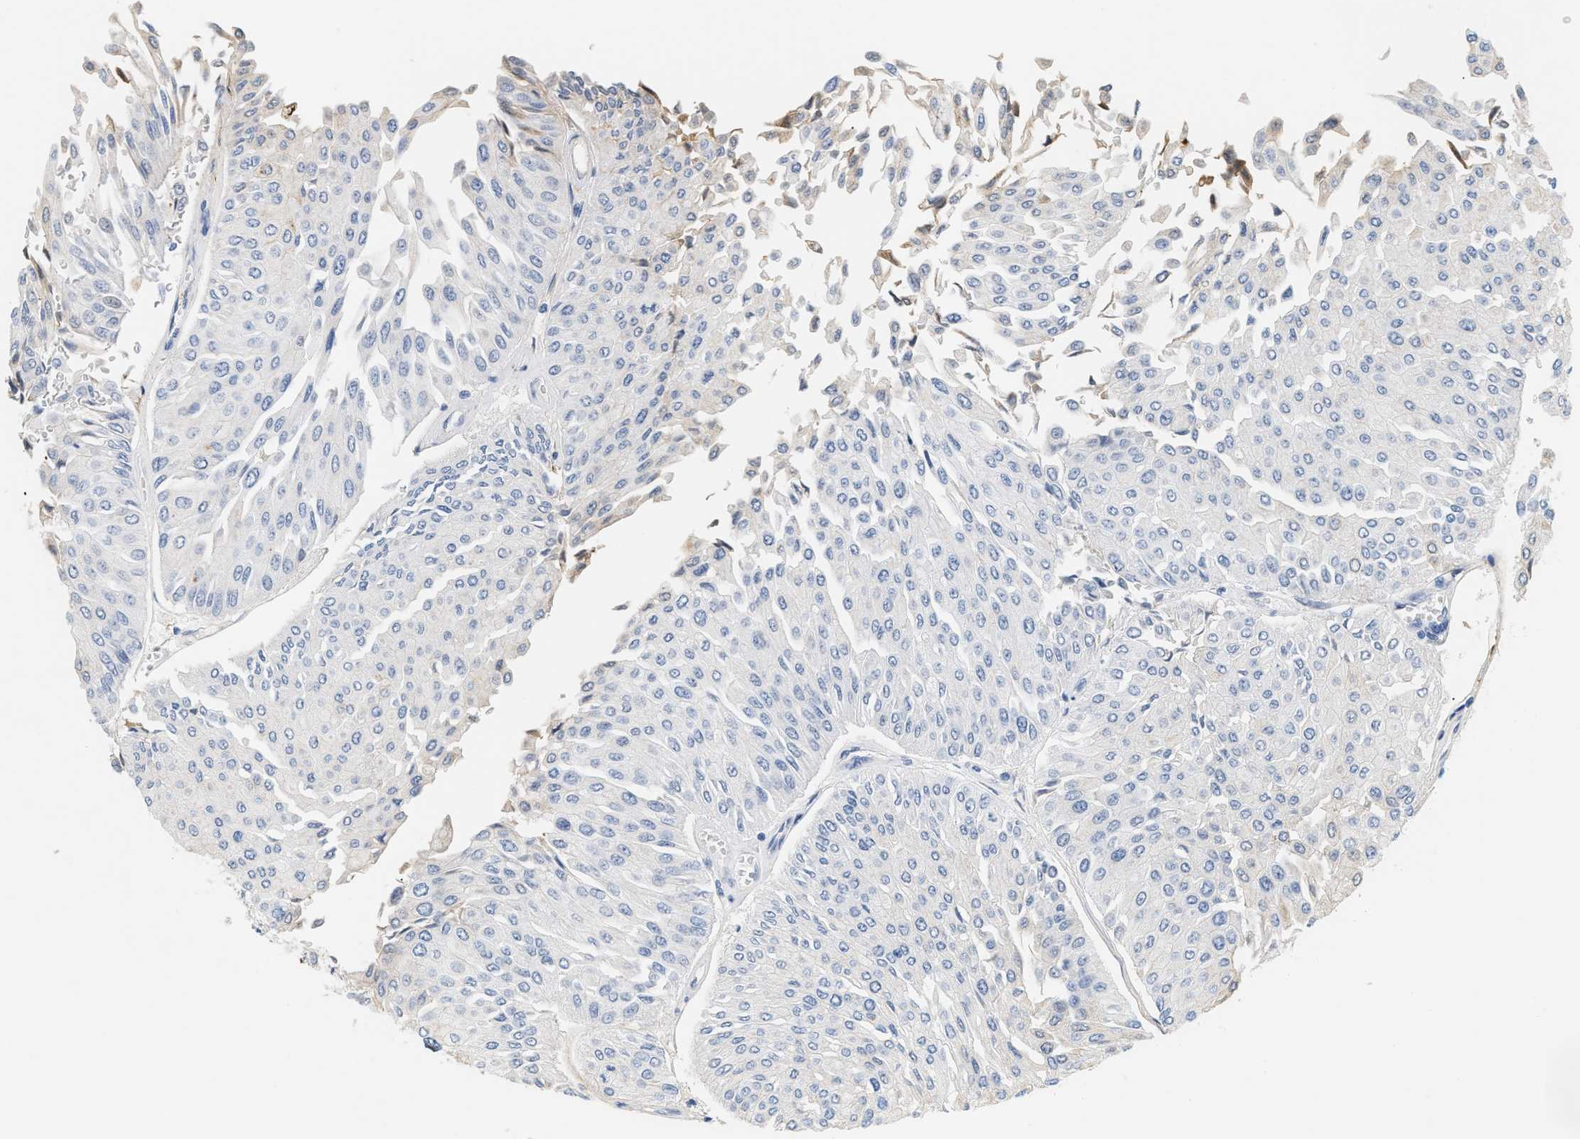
{"staining": {"intensity": "negative", "quantity": "none", "location": "none"}, "tissue": "urothelial cancer", "cell_type": "Tumor cells", "image_type": "cancer", "snomed": [{"axis": "morphology", "description": "Urothelial carcinoma, Low grade"}, {"axis": "topography", "description": "Urinary bladder"}], "caption": "The image reveals no staining of tumor cells in urothelial carcinoma (low-grade).", "gene": "CFH", "patient": {"sex": "male", "age": 67}}